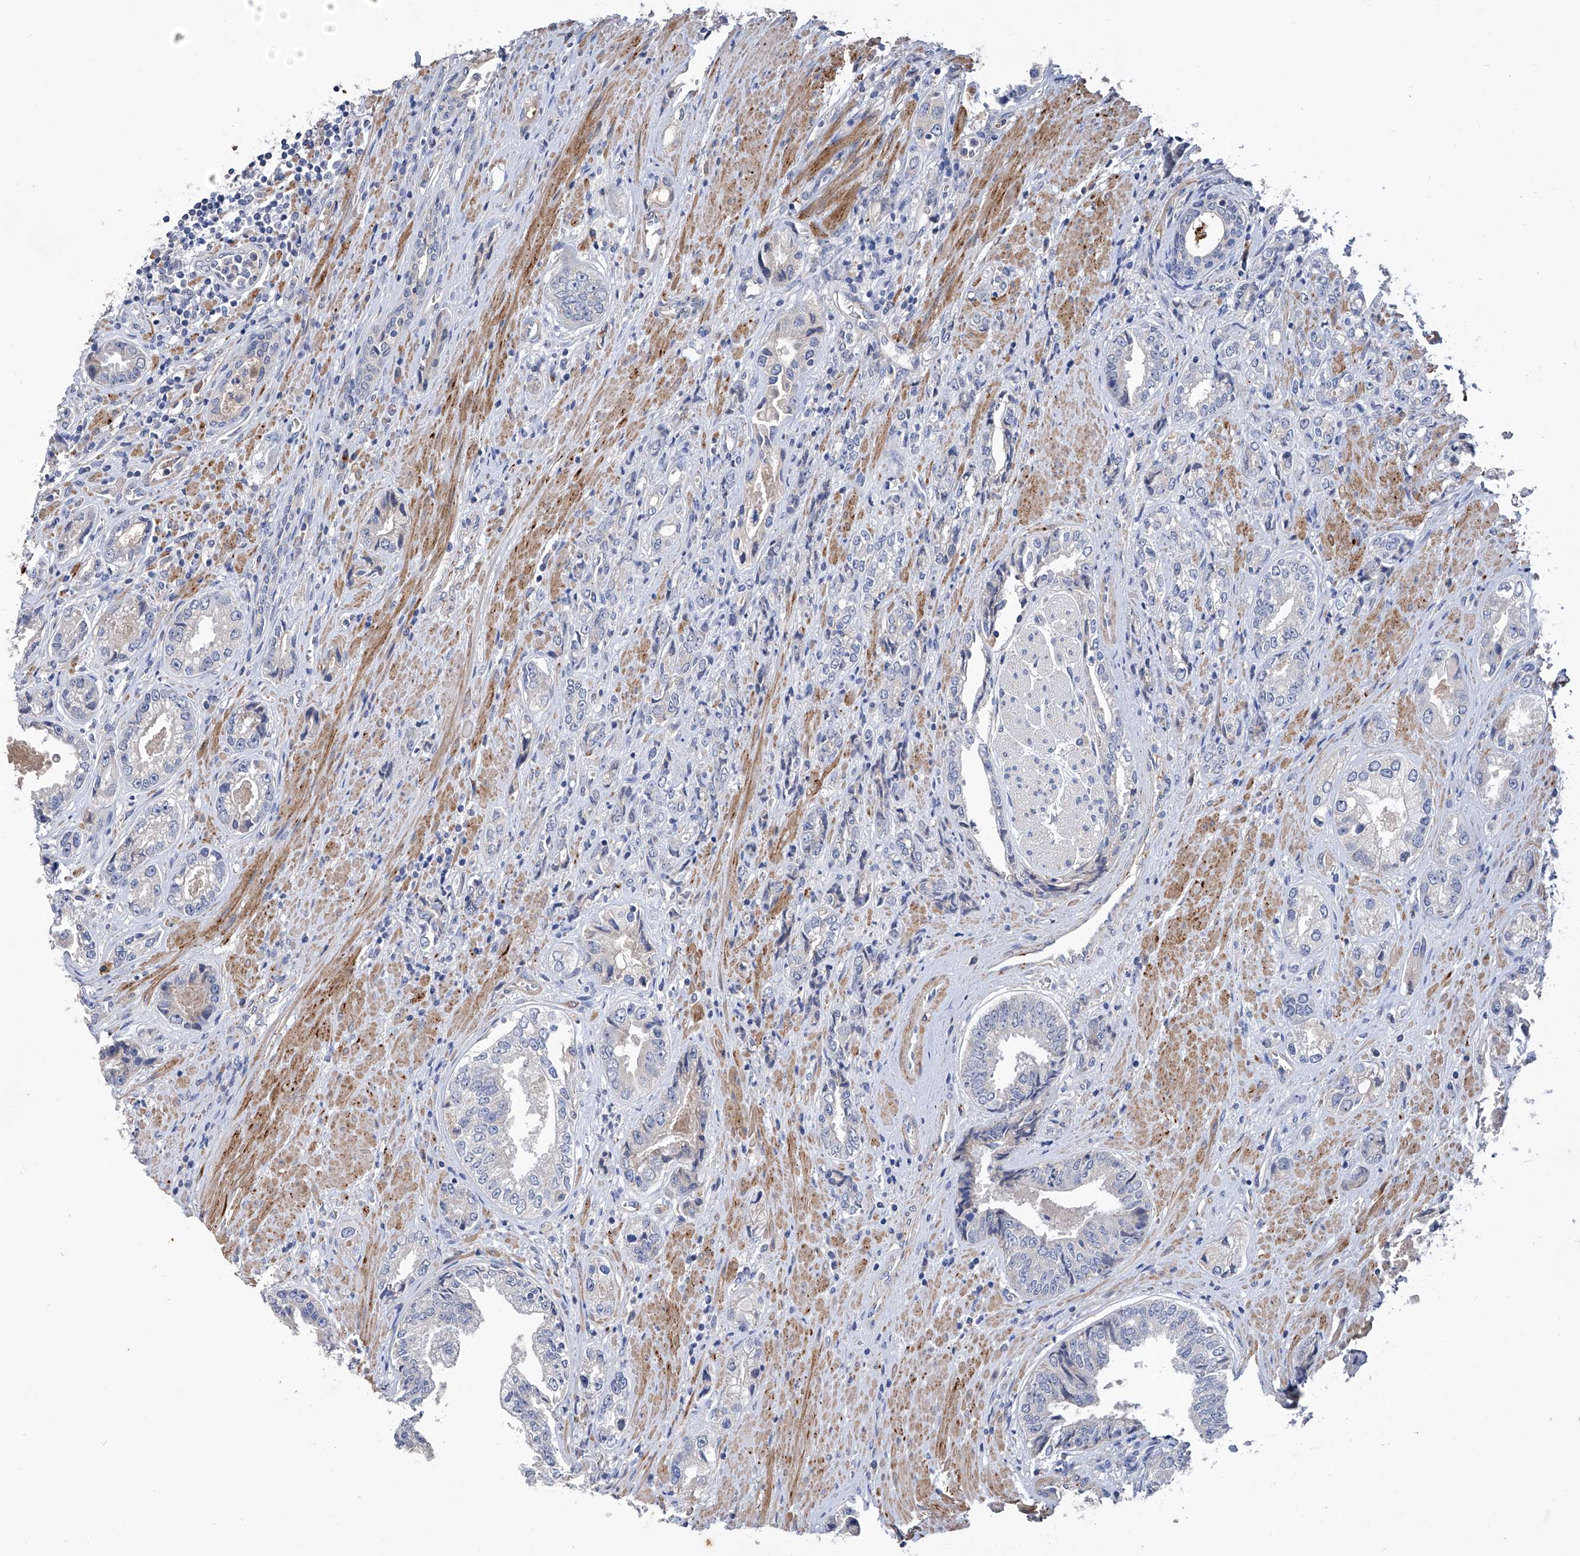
{"staining": {"intensity": "negative", "quantity": "none", "location": "none"}, "tissue": "prostate cancer", "cell_type": "Tumor cells", "image_type": "cancer", "snomed": [{"axis": "morphology", "description": "Adenocarcinoma, High grade"}, {"axis": "topography", "description": "Prostate"}], "caption": "The histopathology image shows no significant expression in tumor cells of prostate cancer (high-grade adenocarcinoma). Brightfield microscopy of immunohistochemistry stained with DAB (3,3'-diaminobenzidine) (brown) and hematoxylin (blue), captured at high magnification.", "gene": "GPT", "patient": {"sex": "male", "age": 61}}